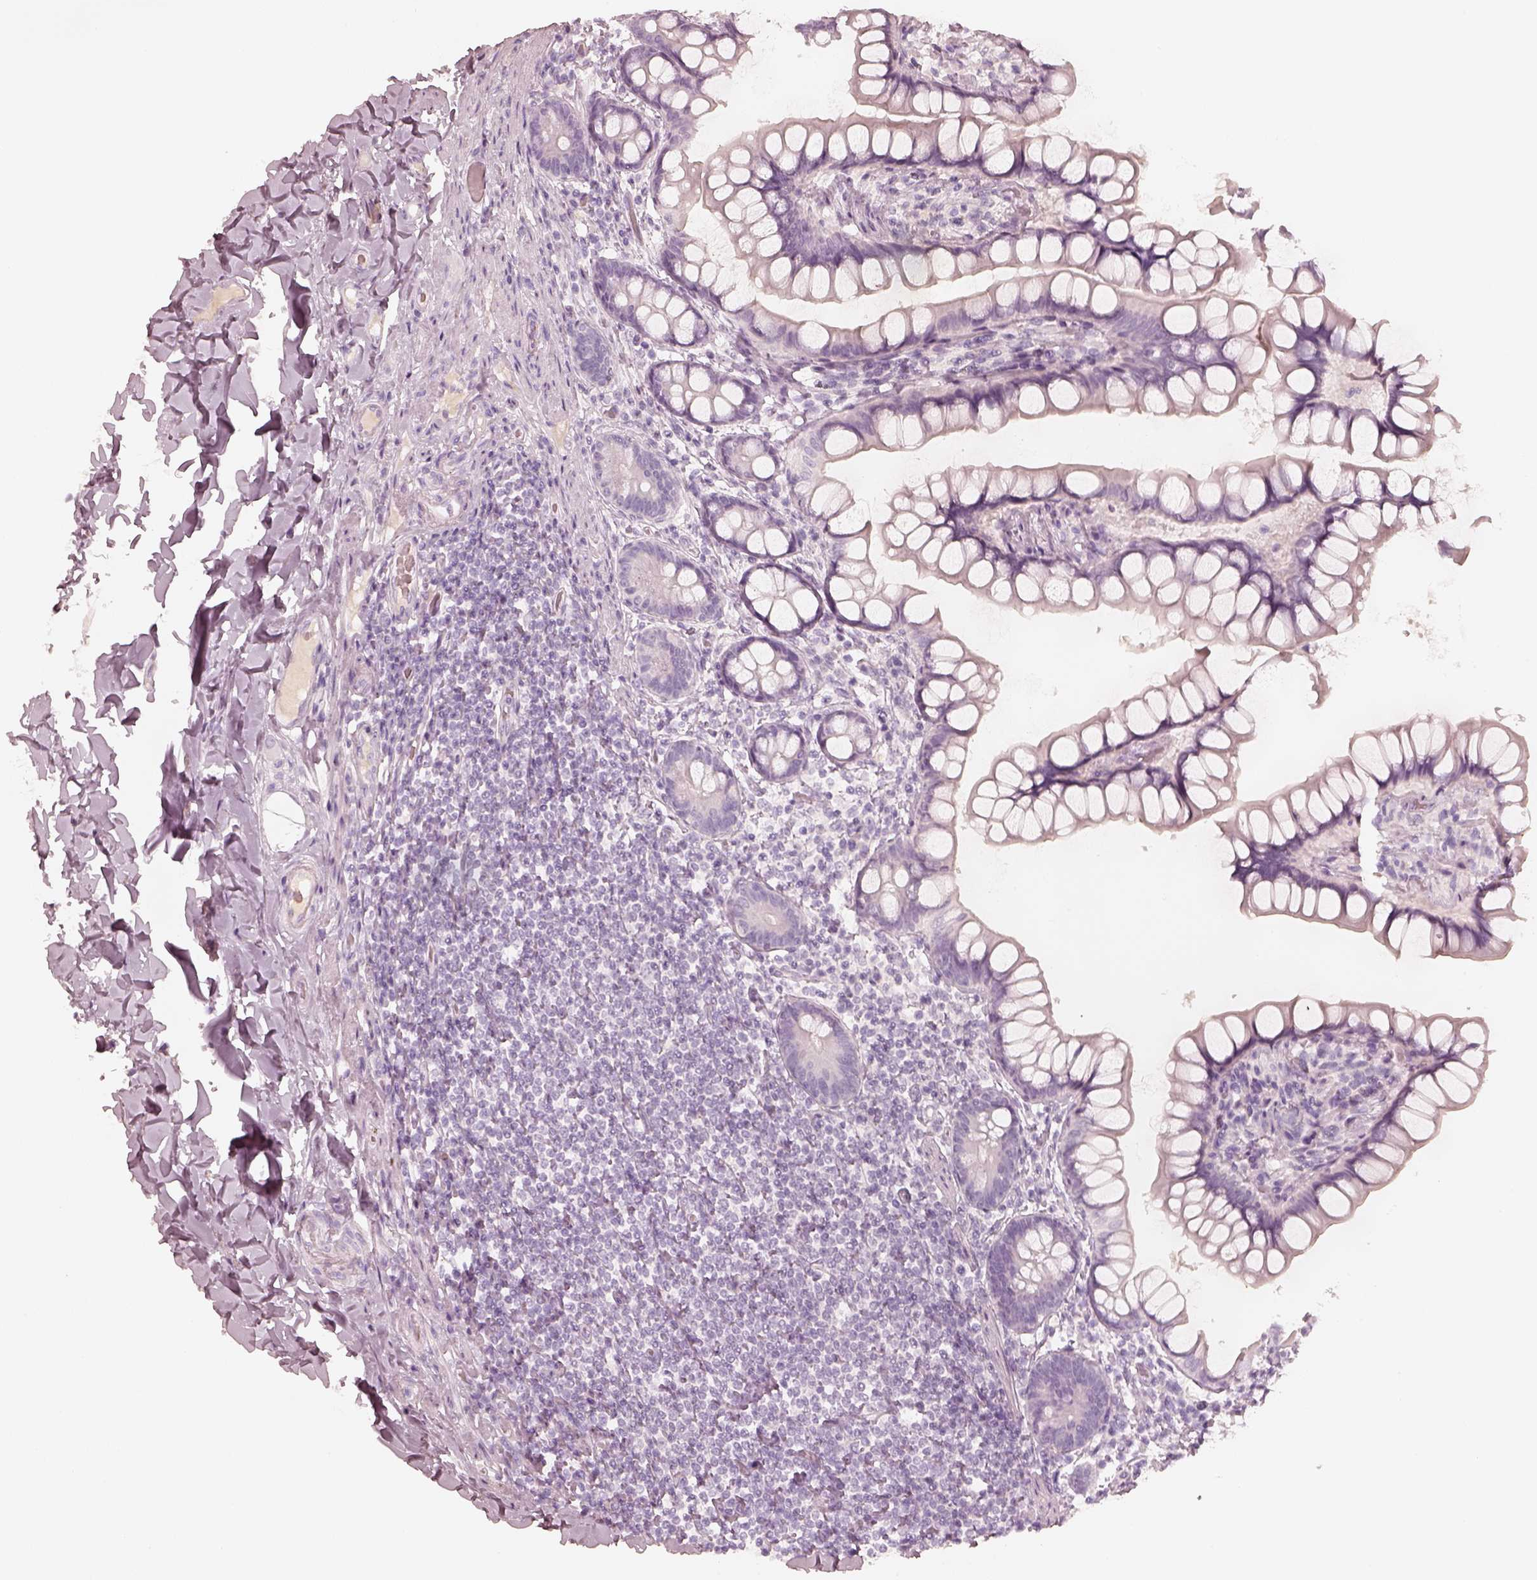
{"staining": {"intensity": "negative", "quantity": "none", "location": "none"}, "tissue": "small intestine", "cell_type": "Glandular cells", "image_type": "normal", "snomed": [{"axis": "morphology", "description": "Normal tissue, NOS"}, {"axis": "topography", "description": "Small intestine"}], "caption": "The photomicrograph demonstrates no significant expression in glandular cells of small intestine. (Brightfield microscopy of DAB immunohistochemistry (IHC) at high magnification).", "gene": "KRT82", "patient": {"sex": "male", "age": 70}}